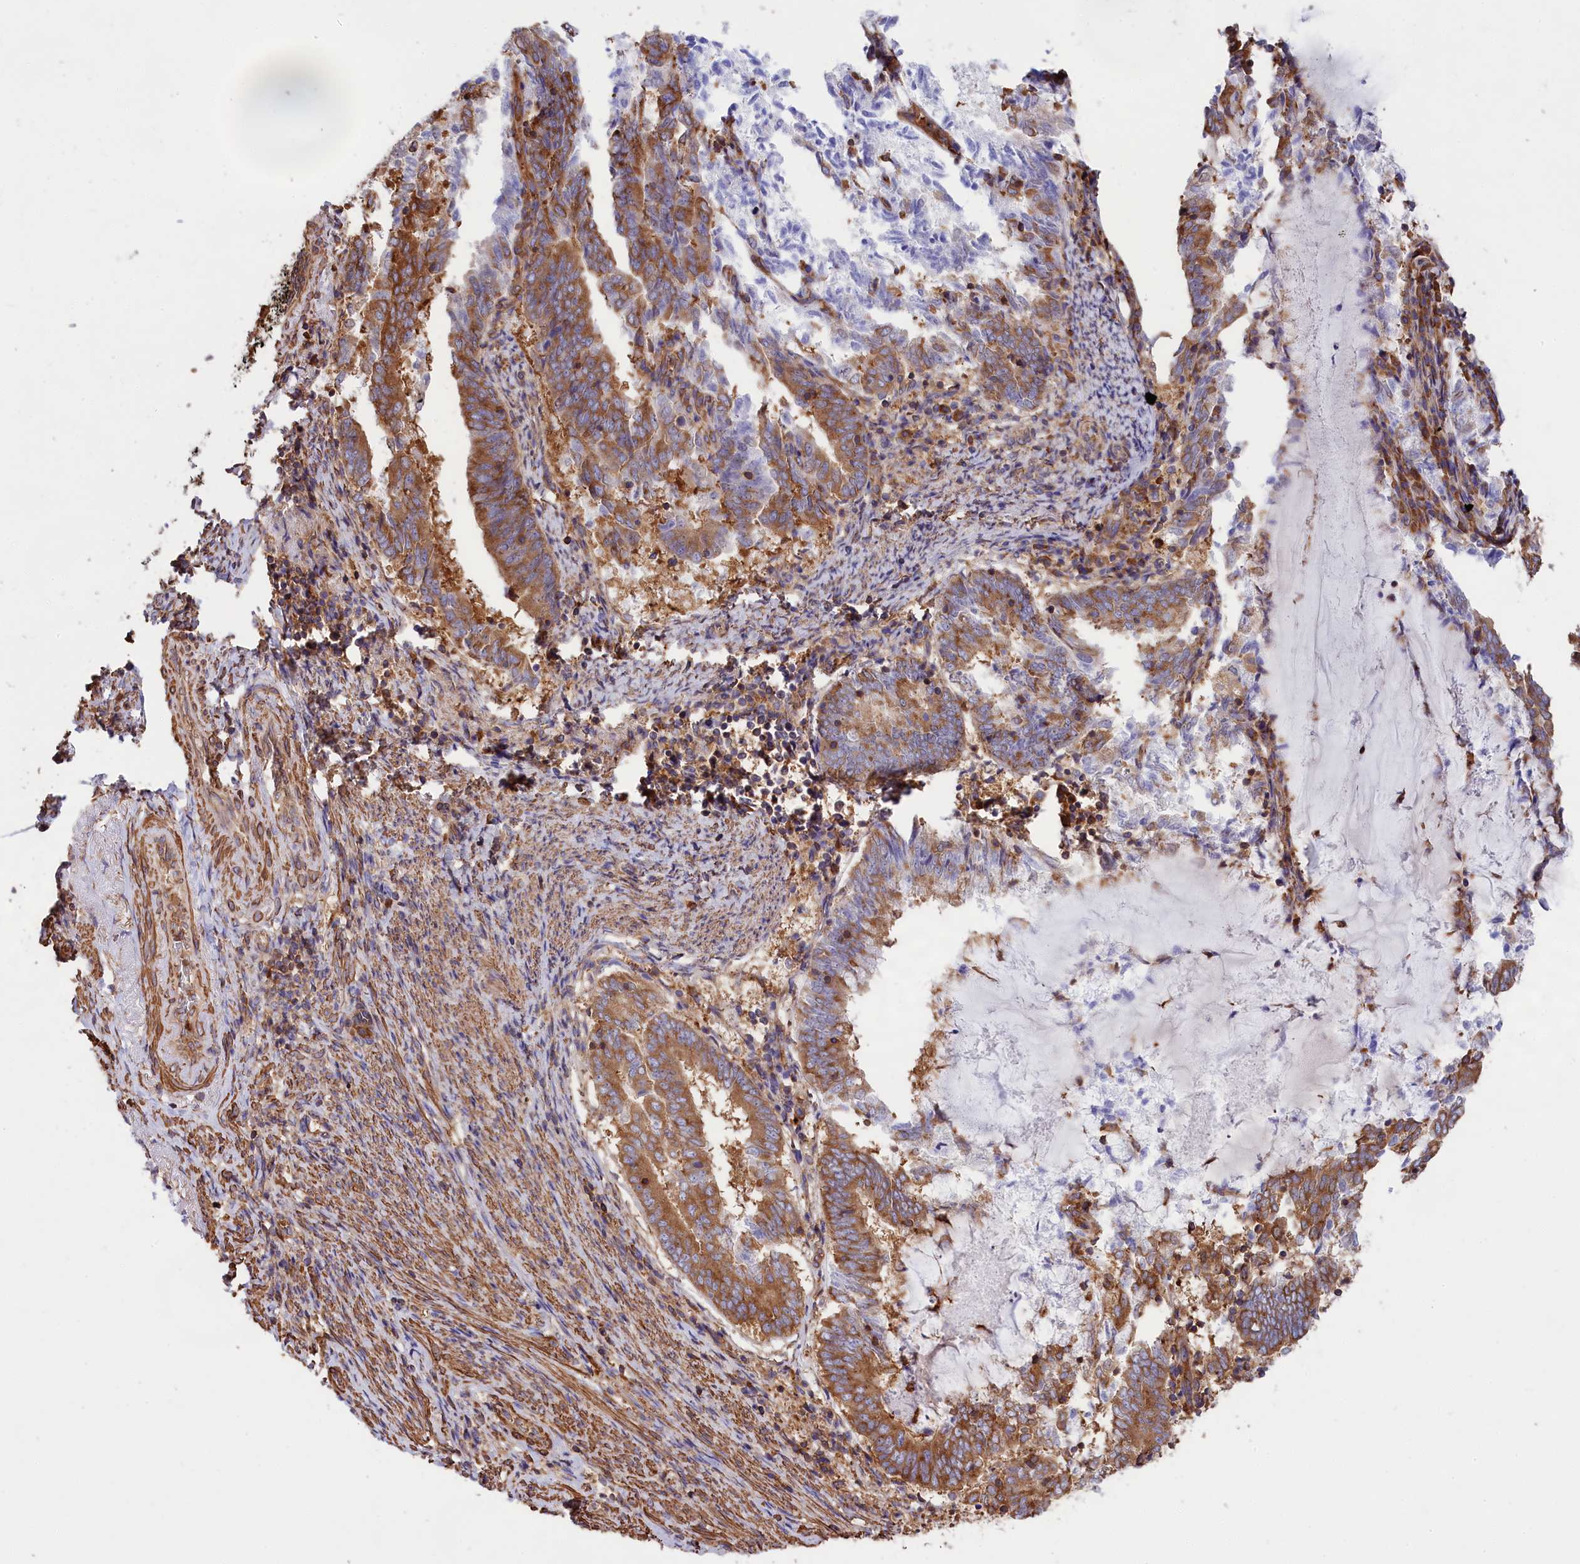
{"staining": {"intensity": "moderate", "quantity": ">75%", "location": "cytoplasmic/membranous"}, "tissue": "endometrial cancer", "cell_type": "Tumor cells", "image_type": "cancer", "snomed": [{"axis": "morphology", "description": "Adenocarcinoma, NOS"}, {"axis": "topography", "description": "Endometrium"}], "caption": "Human endometrial cancer stained for a protein (brown) displays moderate cytoplasmic/membranous positive staining in approximately >75% of tumor cells.", "gene": "GYS1", "patient": {"sex": "female", "age": 80}}